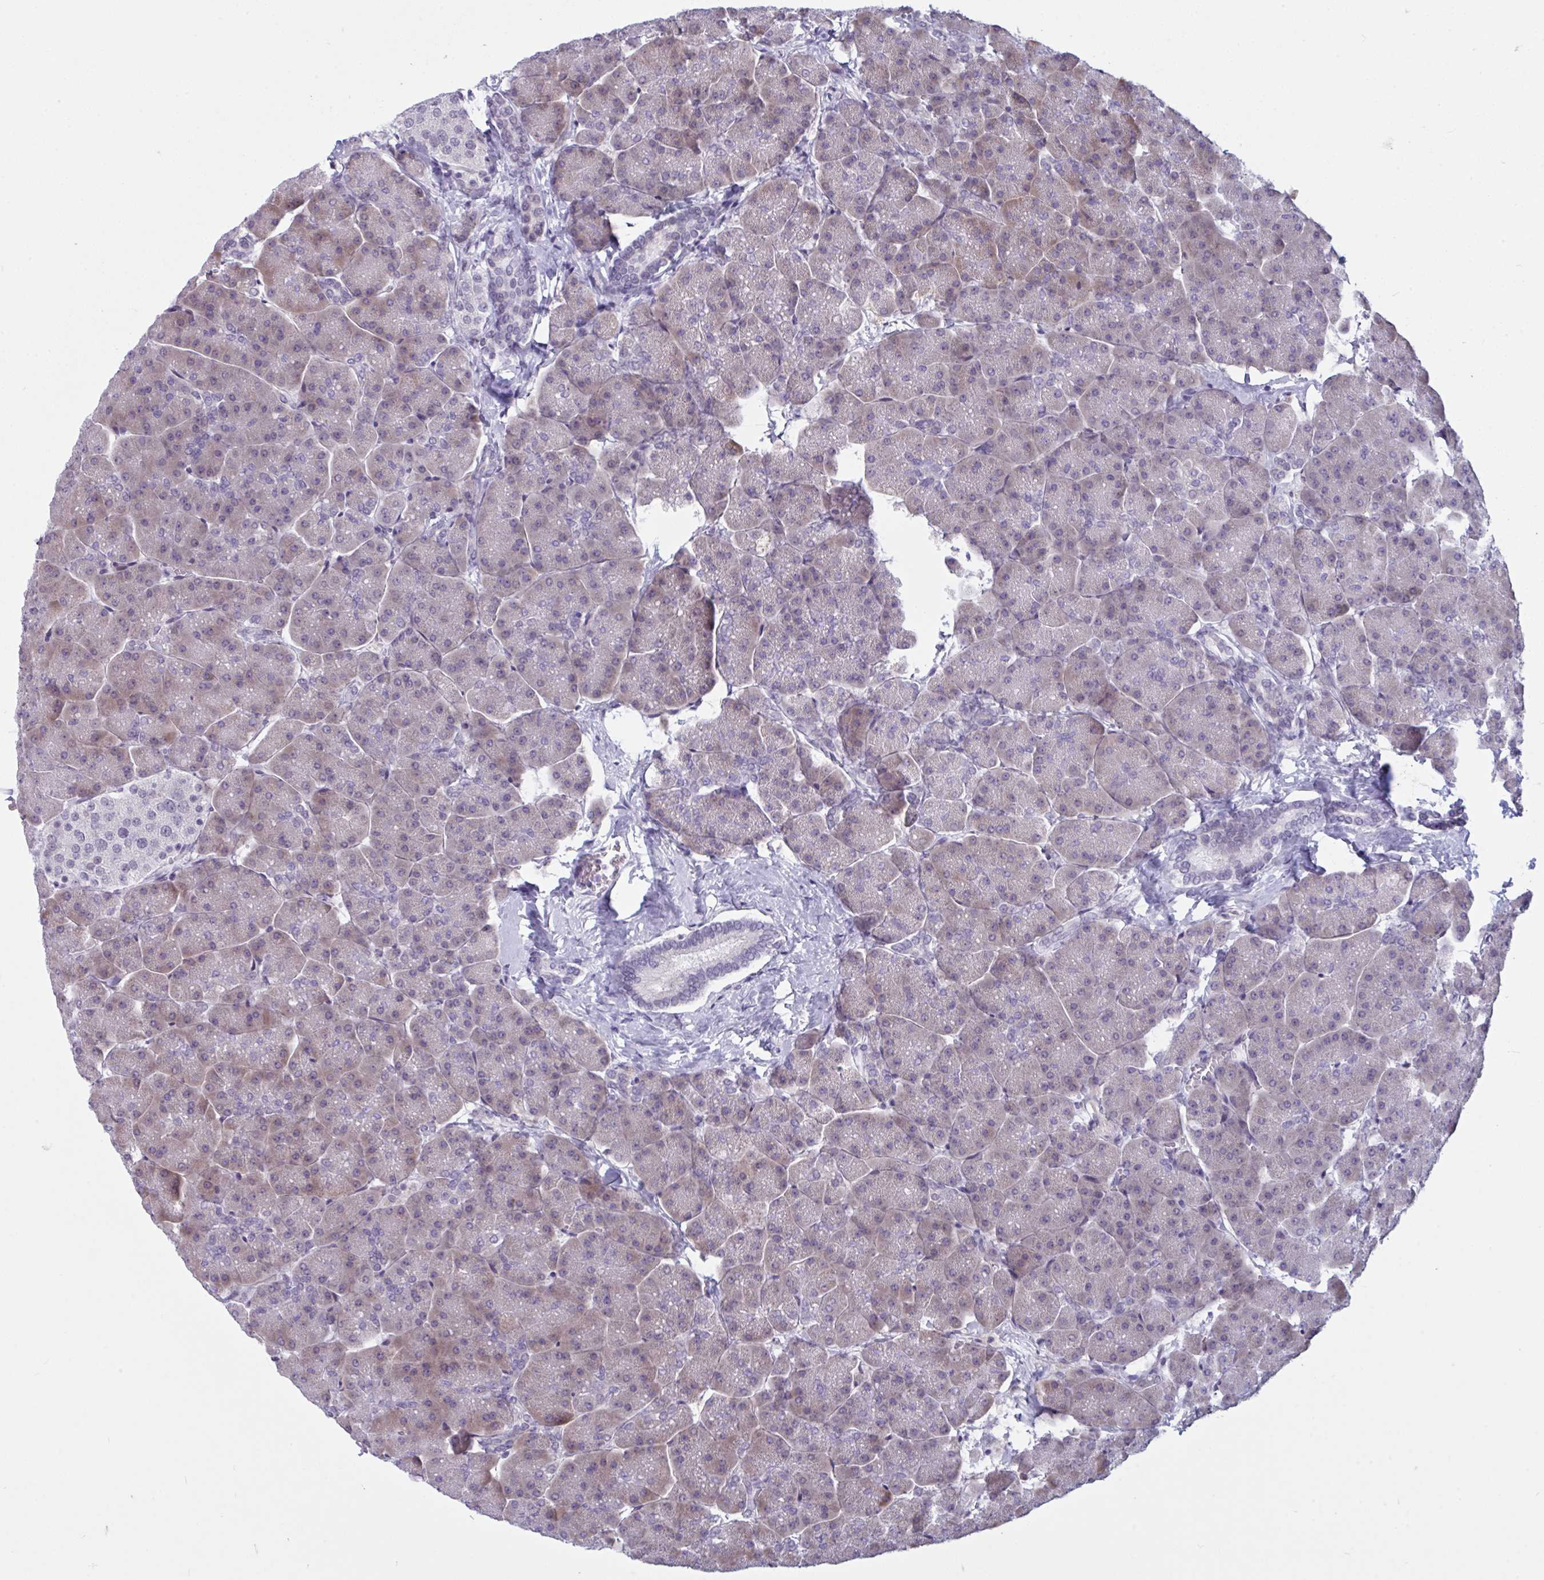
{"staining": {"intensity": "weak", "quantity": "25%-75%", "location": "cytoplasmic/membranous"}, "tissue": "pancreas", "cell_type": "Exocrine glandular cells", "image_type": "normal", "snomed": [{"axis": "morphology", "description": "Normal tissue, NOS"}, {"axis": "topography", "description": "Pancreas"}, {"axis": "topography", "description": "Peripheral nerve tissue"}], "caption": "Pancreas stained for a protein (brown) demonstrates weak cytoplasmic/membranous positive staining in approximately 25%-75% of exocrine glandular cells.", "gene": "TCEAL8", "patient": {"sex": "male", "age": 54}}